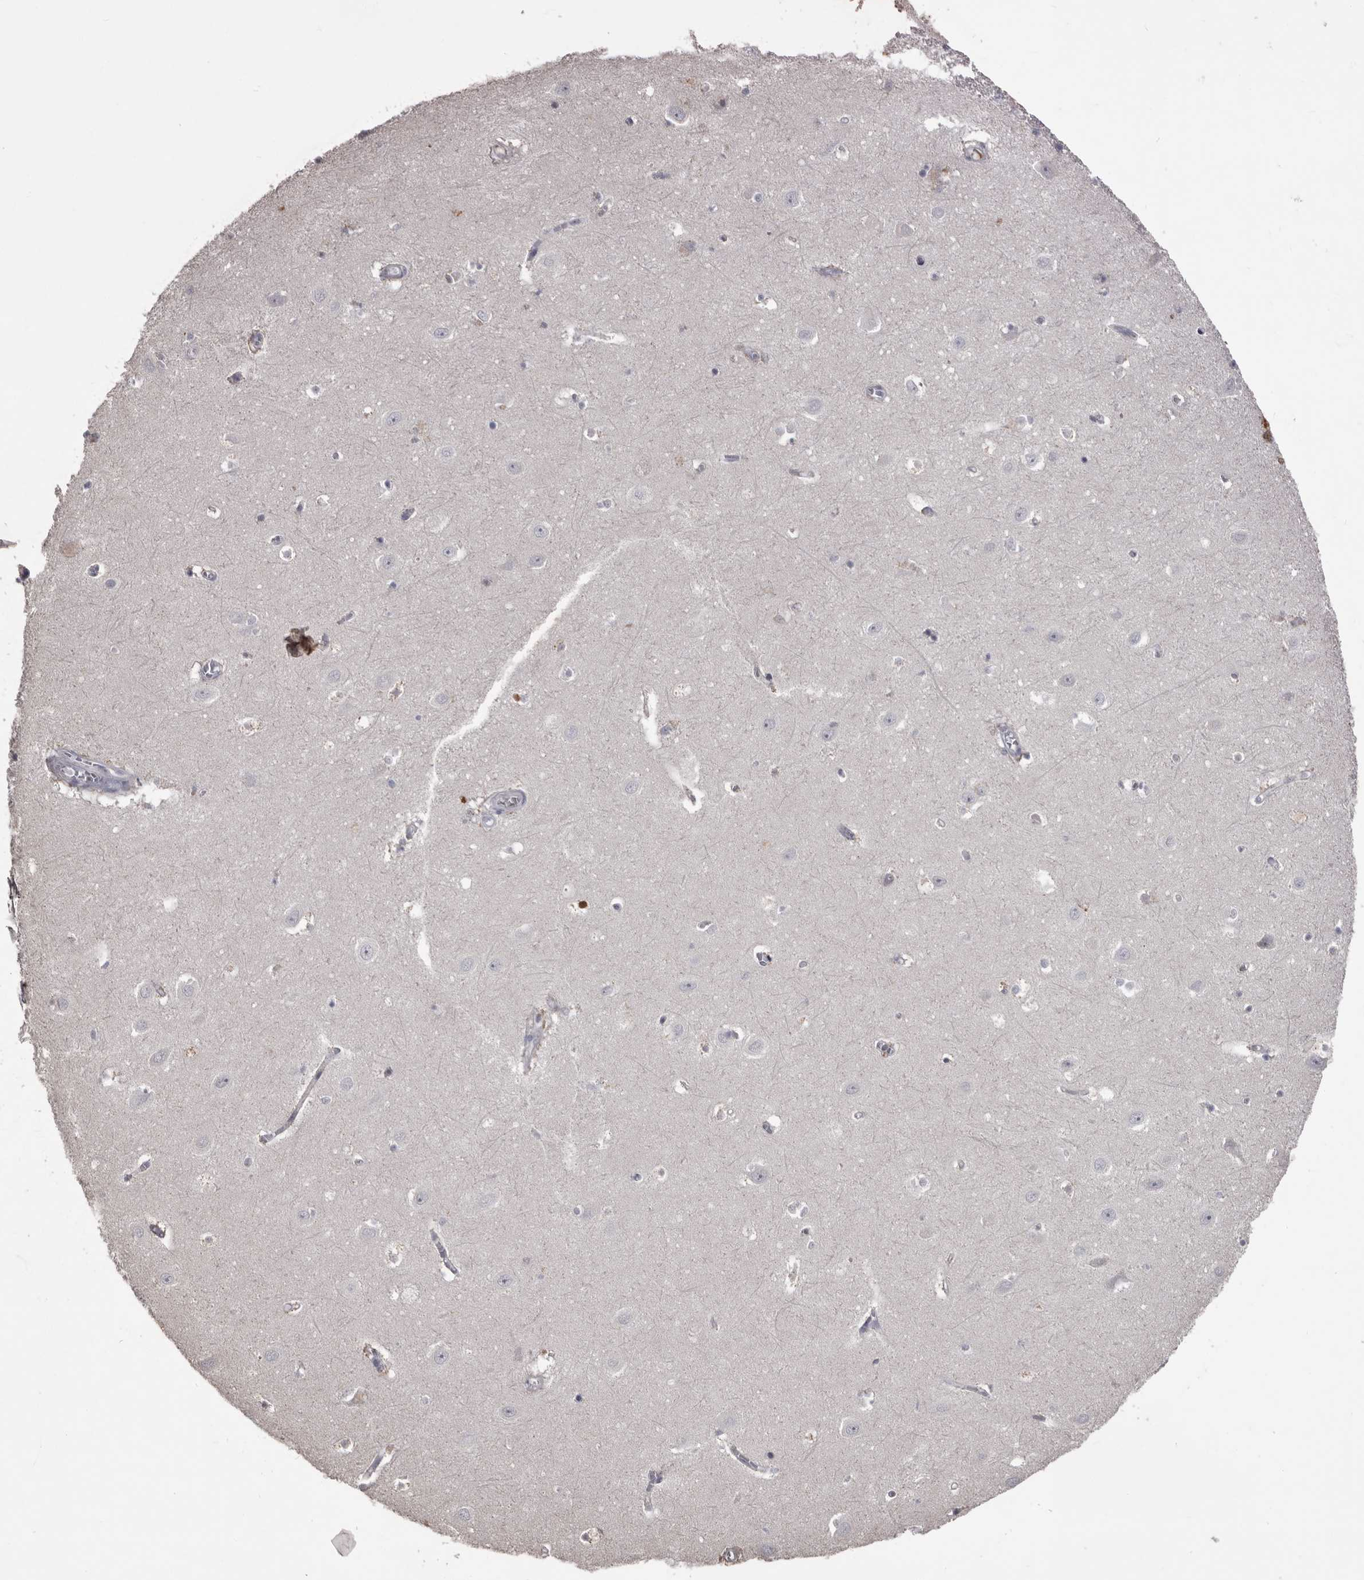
{"staining": {"intensity": "negative", "quantity": "none", "location": "none"}, "tissue": "hippocampus", "cell_type": "Glial cells", "image_type": "normal", "snomed": [{"axis": "morphology", "description": "Normal tissue, NOS"}, {"axis": "topography", "description": "Hippocampus"}], "caption": "Immunohistochemistry (IHC) image of unremarkable hippocampus: hippocampus stained with DAB shows no significant protein expression in glial cells.", "gene": "LPAR6", "patient": {"sex": "female", "age": 64}}